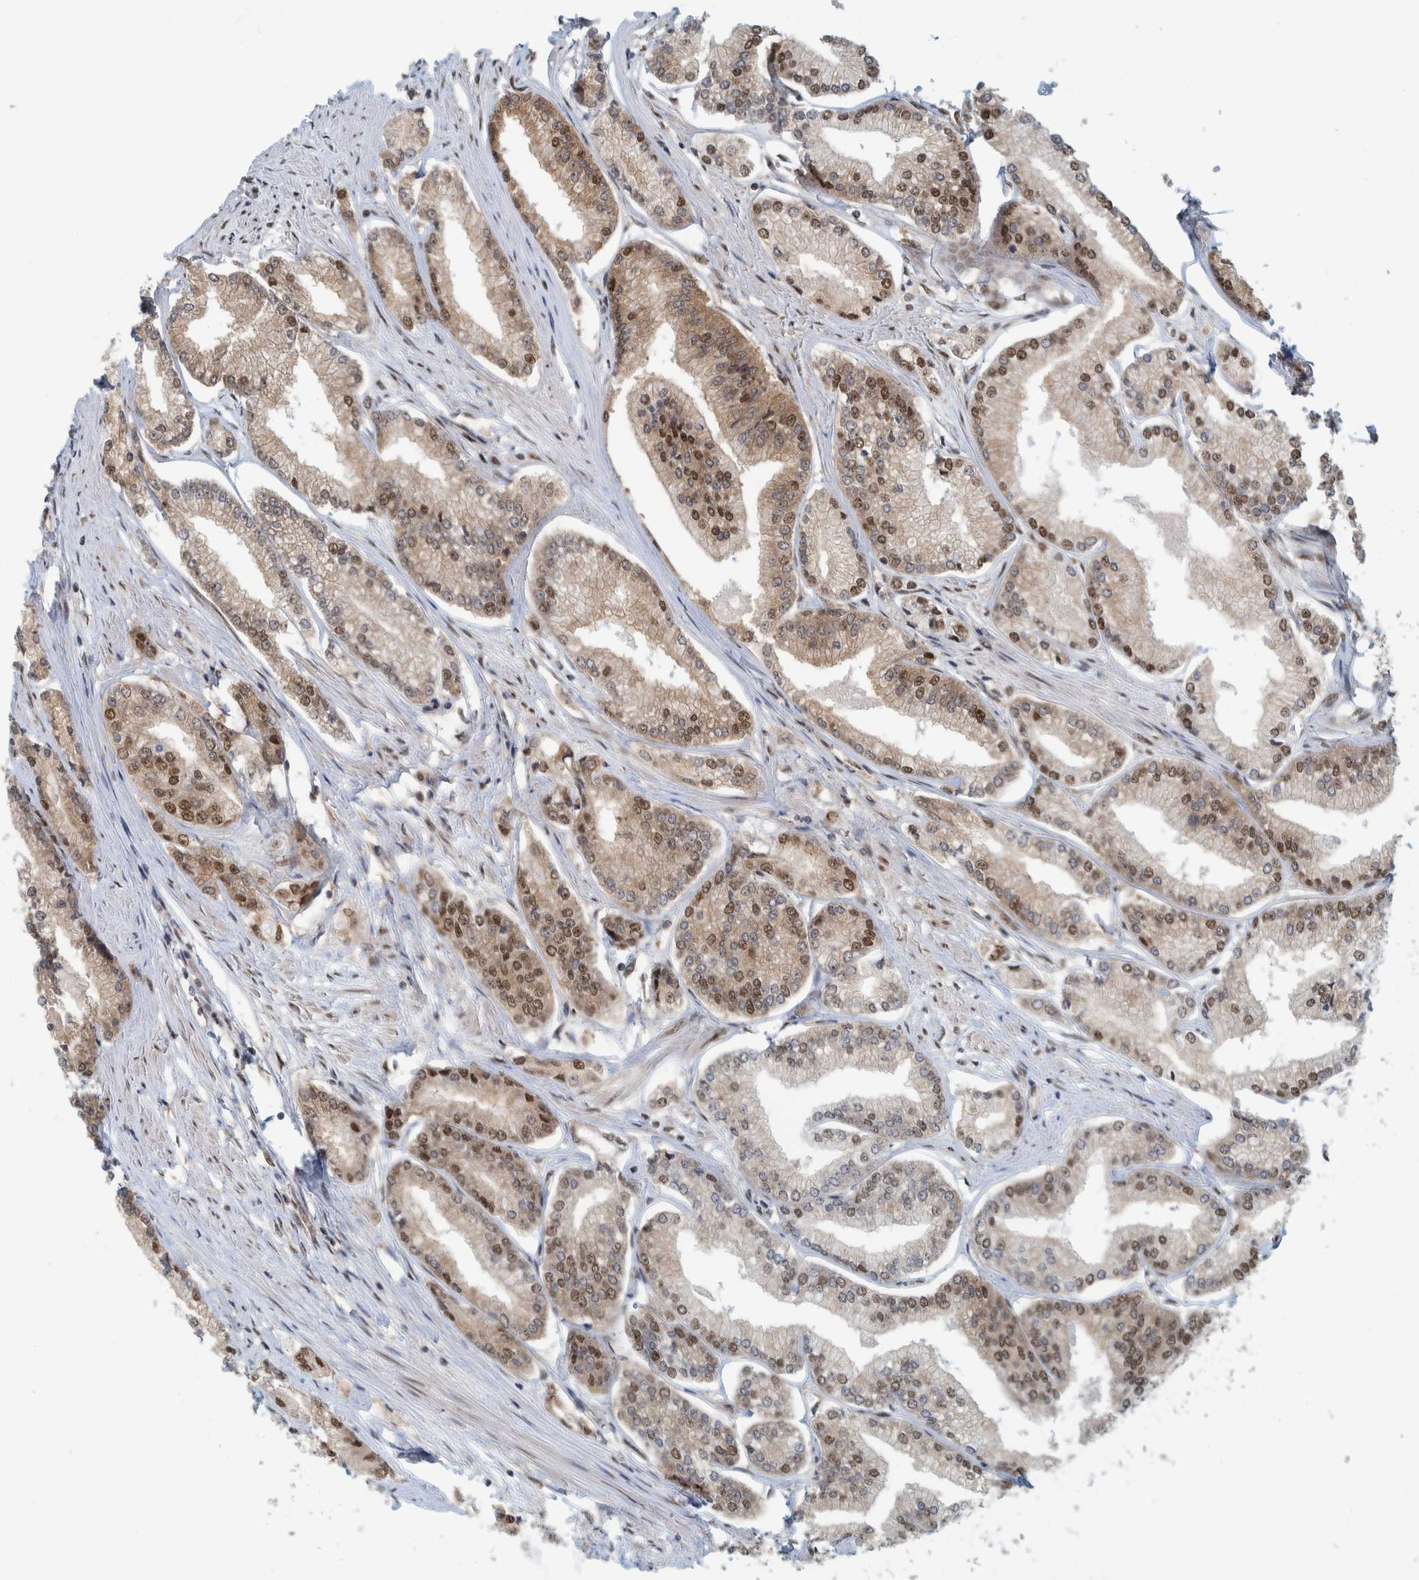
{"staining": {"intensity": "moderate", "quantity": ">75%", "location": "nuclear"}, "tissue": "prostate cancer", "cell_type": "Tumor cells", "image_type": "cancer", "snomed": [{"axis": "morphology", "description": "Adenocarcinoma, Low grade"}, {"axis": "topography", "description": "Prostate"}], "caption": "Human prostate cancer stained for a protein (brown) exhibits moderate nuclear positive expression in about >75% of tumor cells.", "gene": "COPS3", "patient": {"sex": "male", "age": 52}}